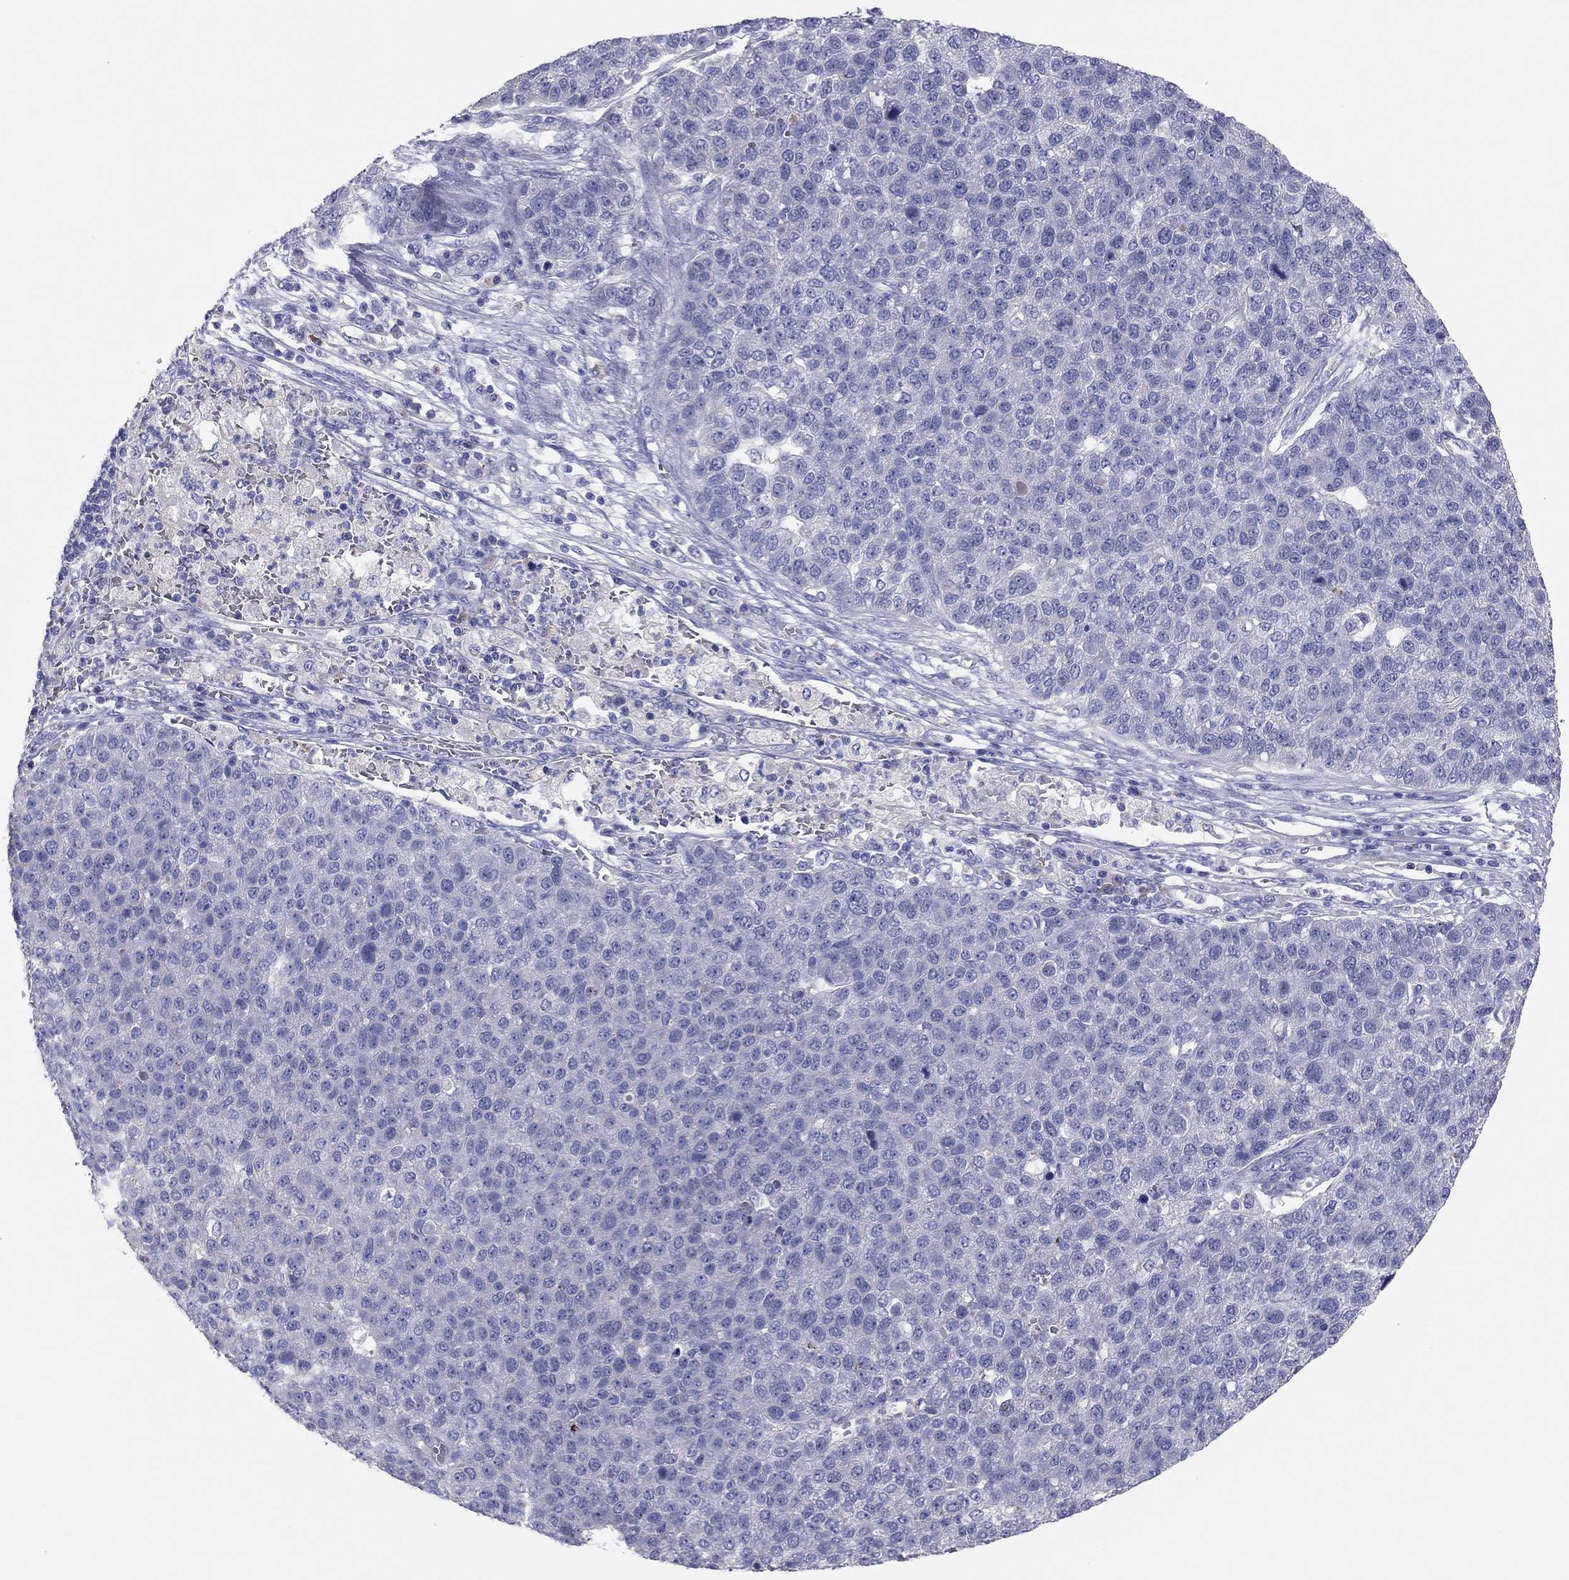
{"staining": {"intensity": "negative", "quantity": "none", "location": "none"}, "tissue": "pancreatic cancer", "cell_type": "Tumor cells", "image_type": "cancer", "snomed": [{"axis": "morphology", "description": "Adenocarcinoma, NOS"}, {"axis": "topography", "description": "Pancreas"}], "caption": "This is an immunohistochemistry histopathology image of adenocarcinoma (pancreatic). There is no staining in tumor cells.", "gene": "GRK7", "patient": {"sex": "female", "age": 61}}